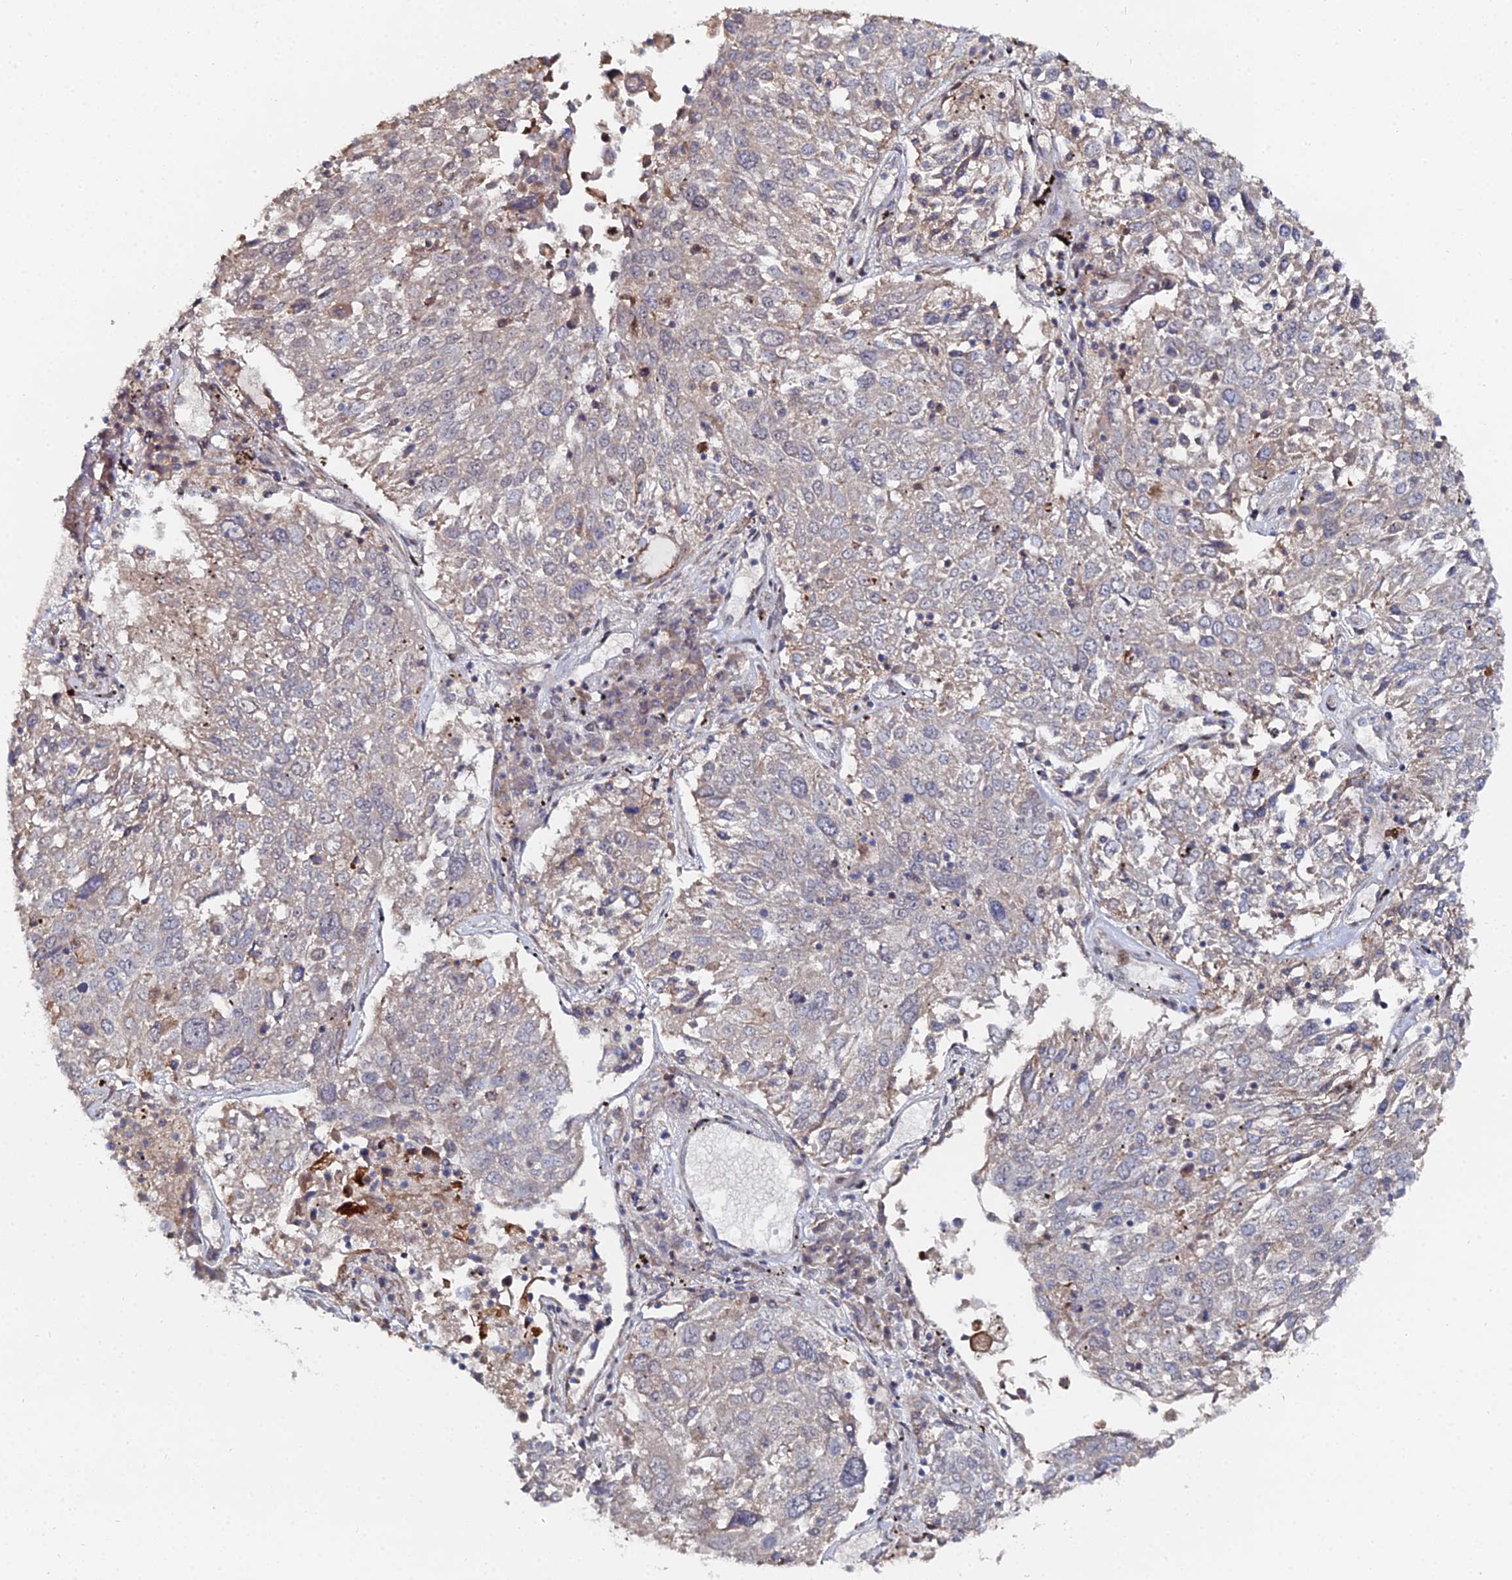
{"staining": {"intensity": "weak", "quantity": "<25%", "location": "cytoplasmic/membranous"}, "tissue": "lung cancer", "cell_type": "Tumor cells", "image_type": "cancer", "snomed": [{"axis": "morphology", "description": "Squamous cell carcinoma, NOS"}, {"axis": "topography", "description": "Lung"}], "caption": "A high-resolution image shows IHC staining of squamous cell carcinoma (lung), which exhibits no significant expression in tumor cells. (DAB (3,3'-diaminobenzidine) immunohistochemistry (IHC) visualized using brightfield microscopy, high magnification).", "gene": "SGMS1", "patient": {"sex": "male", "age": 65}}